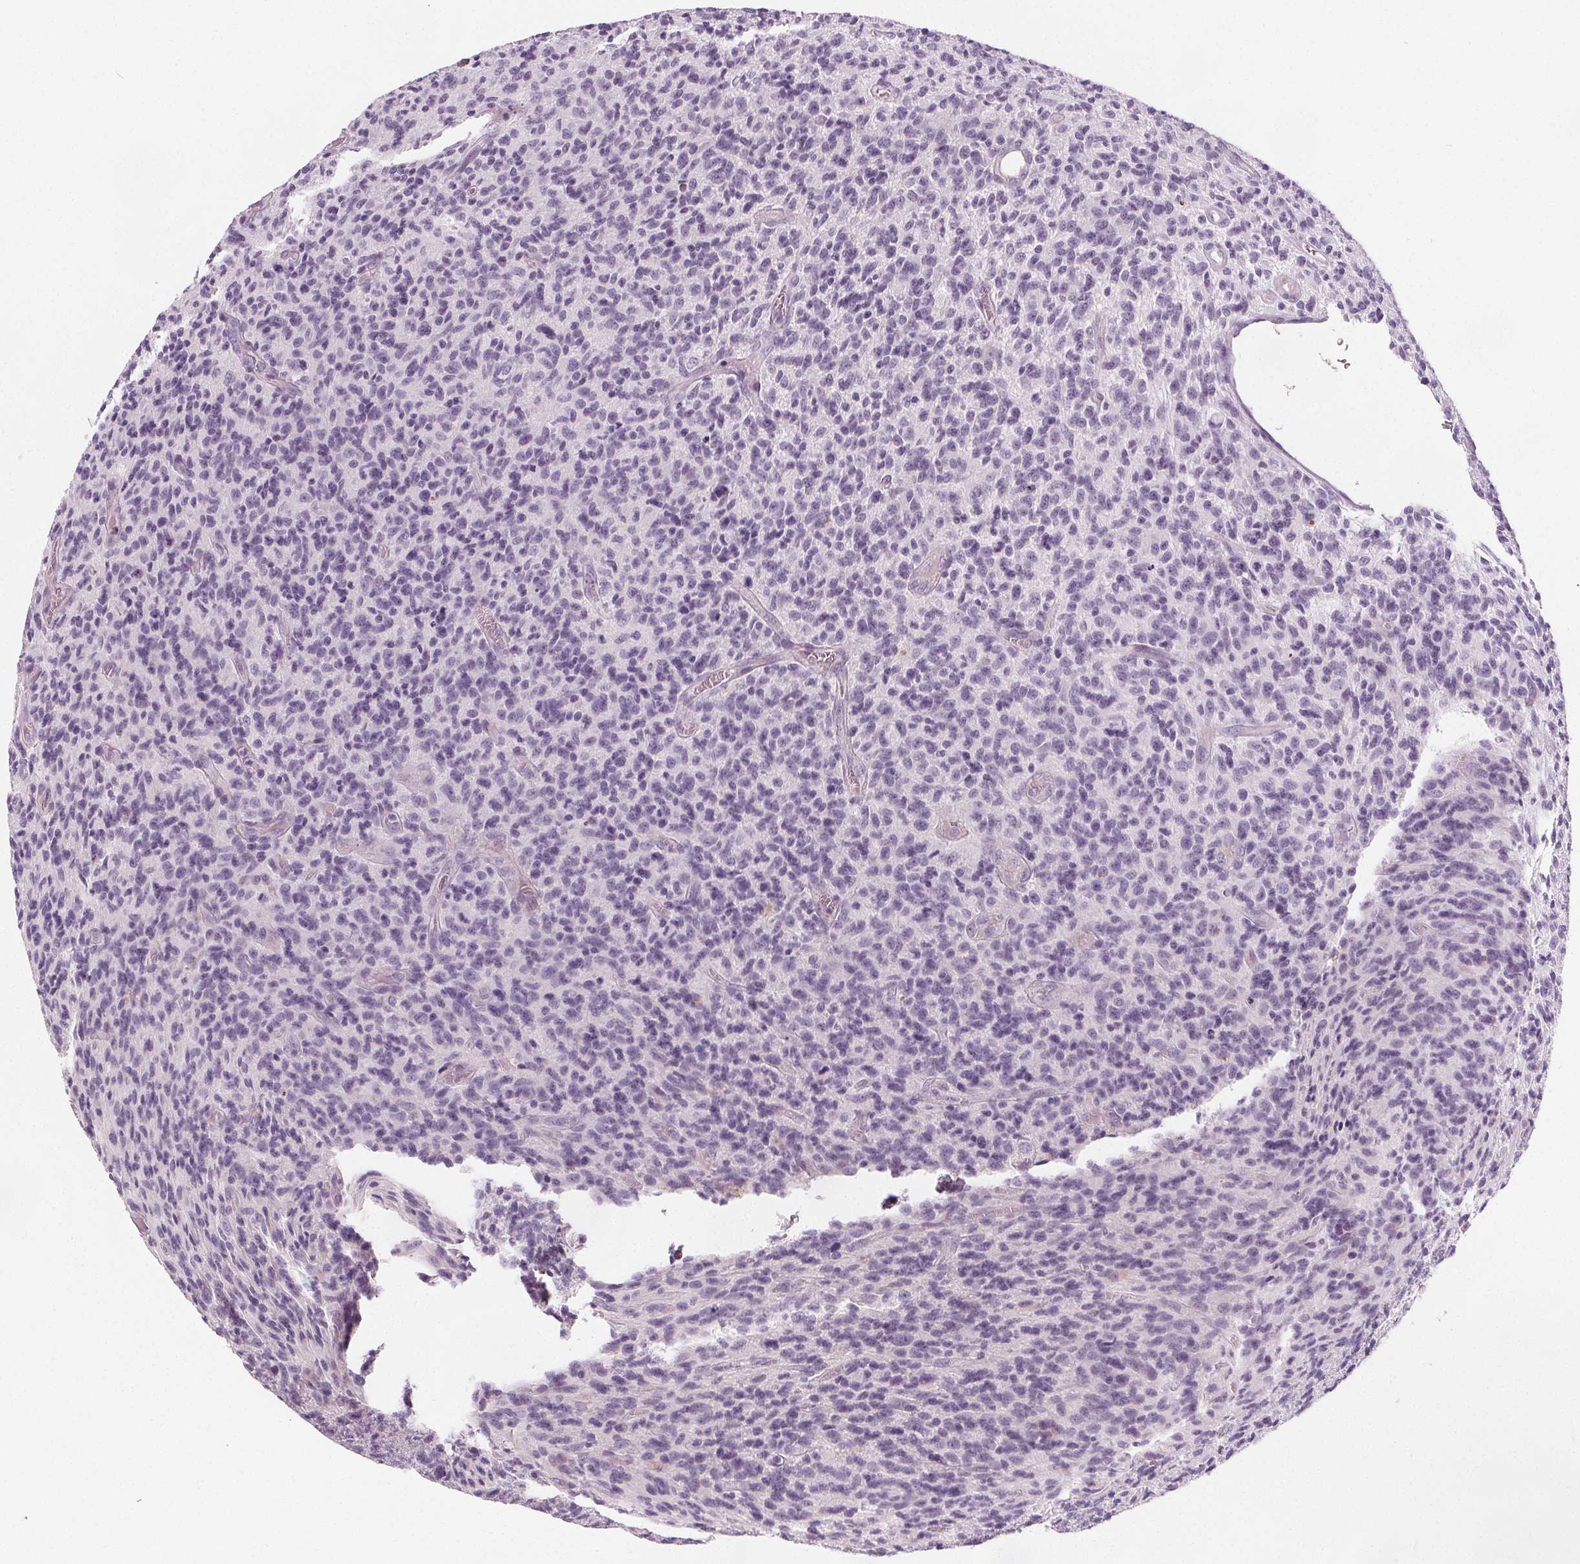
{"staining": {"intensity": "negative", "quantity": "none", "location": "none"}, "tissue": "glioma", "cell_type": "Tumor cells", "image_type": "cancer", "snomed": [{"axis": "morphology", "description": "Glioma, malignant, High grade"}, {"axis": "topography", "description": "Brain"}], "caption": "A micrograph of glioma stained for a protein displays no brown staining in tumor cells.", "gene": "SLC5A12", "patient": {"sex": "male", "age": 76}}